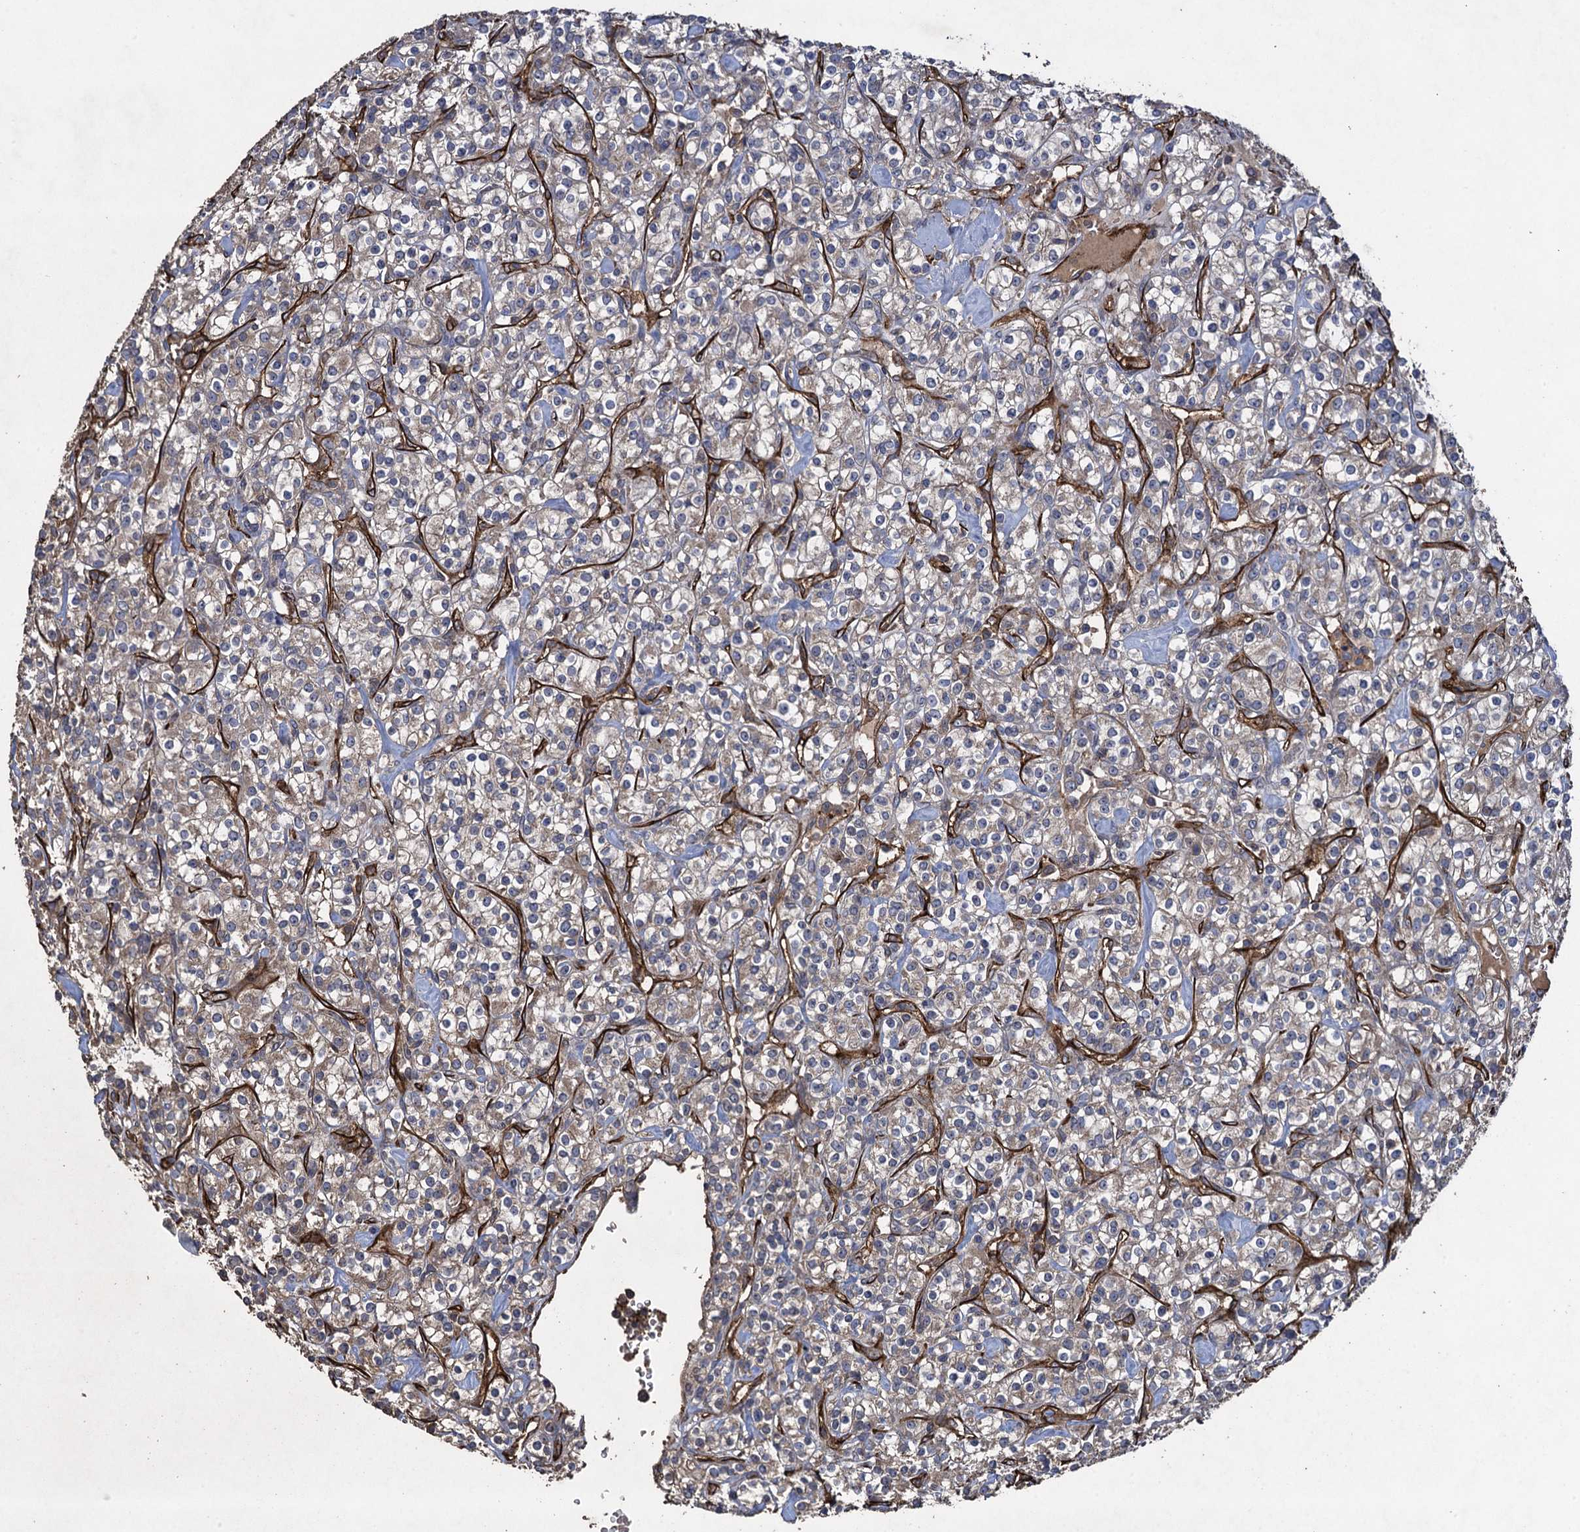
{"staining": {"intensity": "weak", "quantity": "25%-75%", "location": "cytoplasmic/membranous"}, "tissue": "renal cancer", "cell_type": "Tumor cells", "image_type": "cancer", "snomed": [{"axis": "morphology", "description": "Adenocarcinoma, NOS"}, {"axis": "topography", "description": "Kidney"}], "caption": "A high-resolution photomicrograph shows immunohistochemistry staining of renal adenocarcinoma, which demonstrates weak cytoplasmic/membranous positivity in approximately 25%-75% of tumor cells.", "gene": "TXNDC11", "patient": {"sex": "male", "age": 77}}